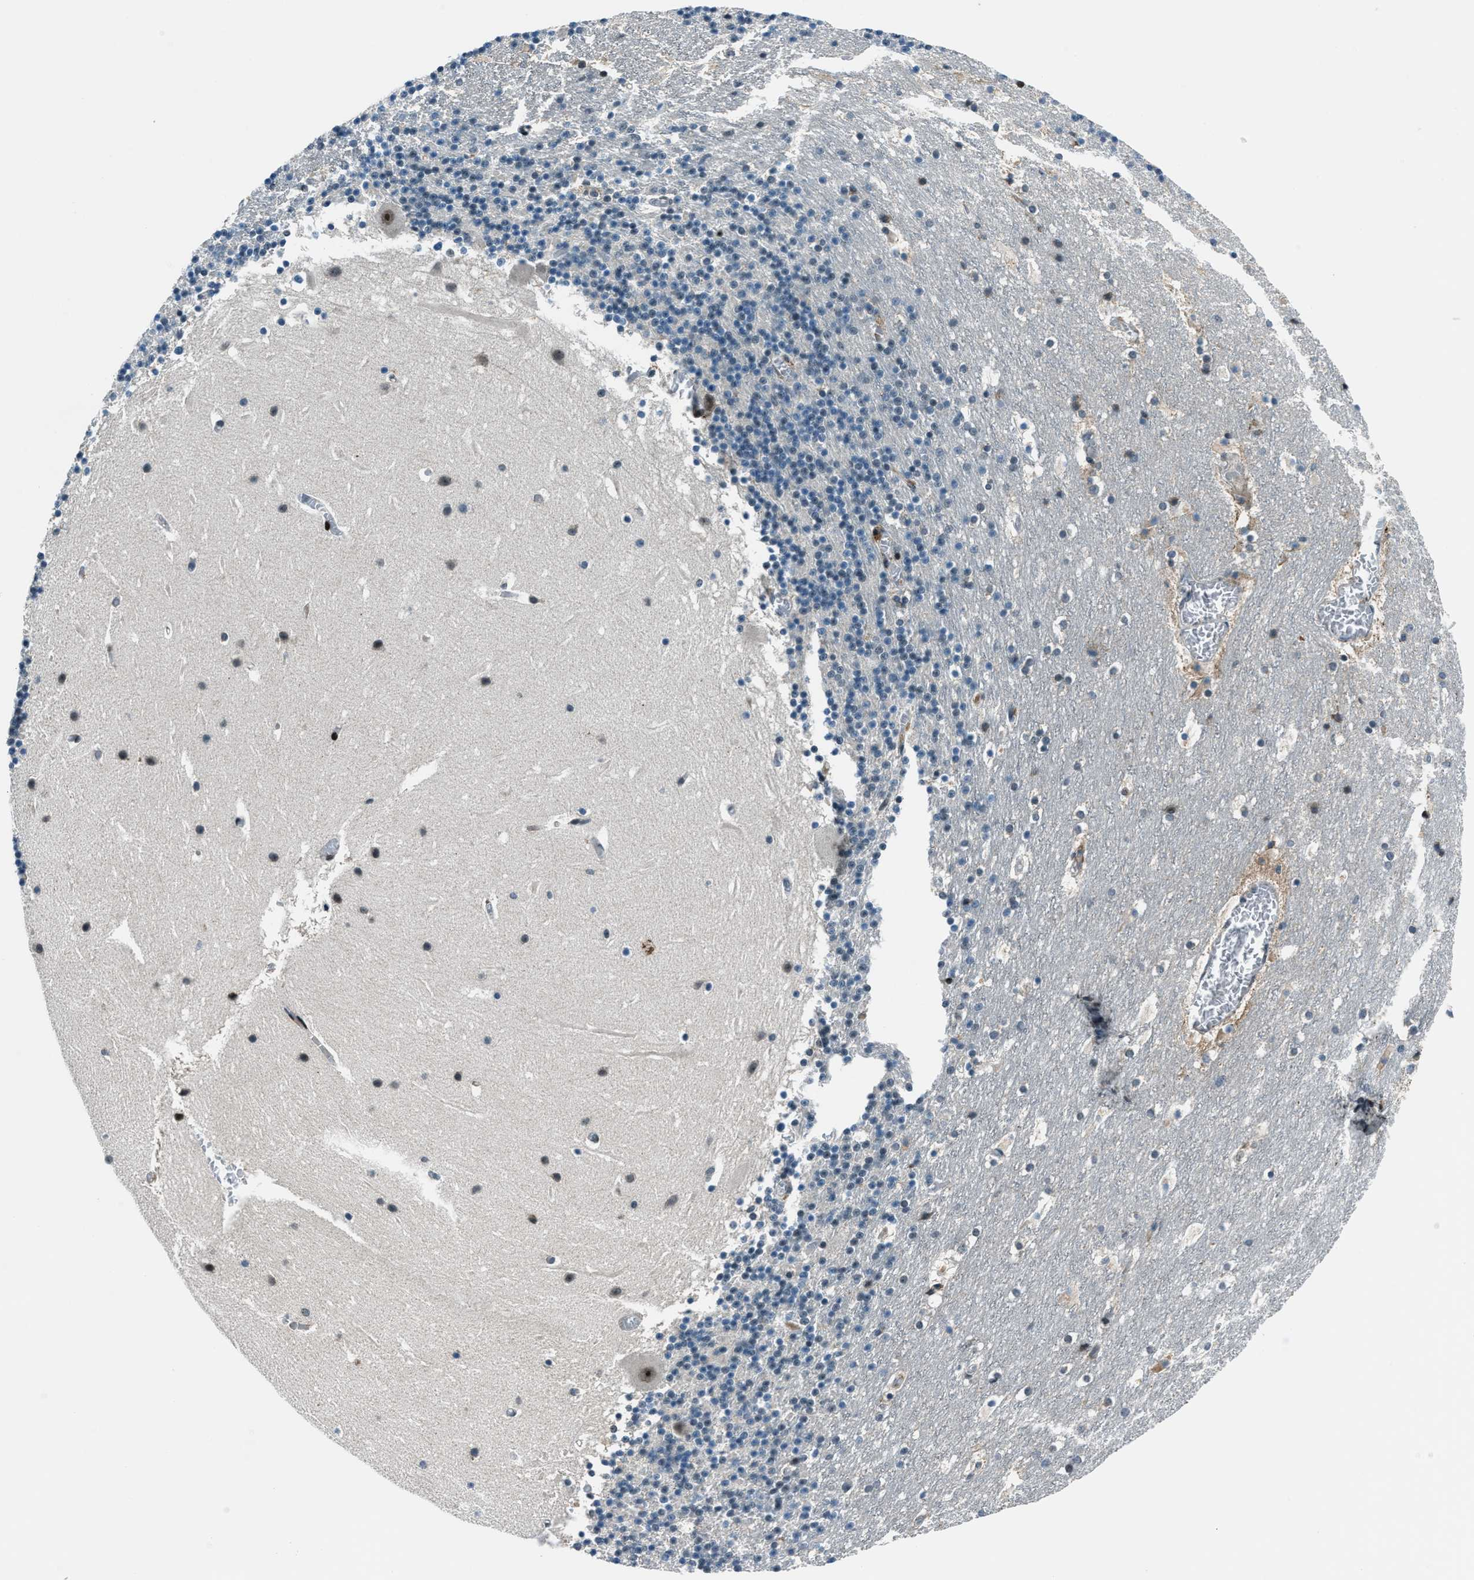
{"staining": {"intensity": "weak", "quantity": "<25%", "location": "nuclear"}, "tissue": "cerebellum", "cell_type": "Cells in granular layer", "image_type": "normal", "snomed": [{"axis": "morphology", "description": "Normal tissue, NOS"}, {"axis": "topography", "description": "Cerebellum"}], "caption": "This micrograph is of unremarkable cerebellum stained with immunohistochemistry (IHC) to label a protein in brown with the nuclei are counter-stained blue. There is no staining in cells in granular layer.", "gene": "ACTL9", "patient": {"sex": "male", "age": 45}}